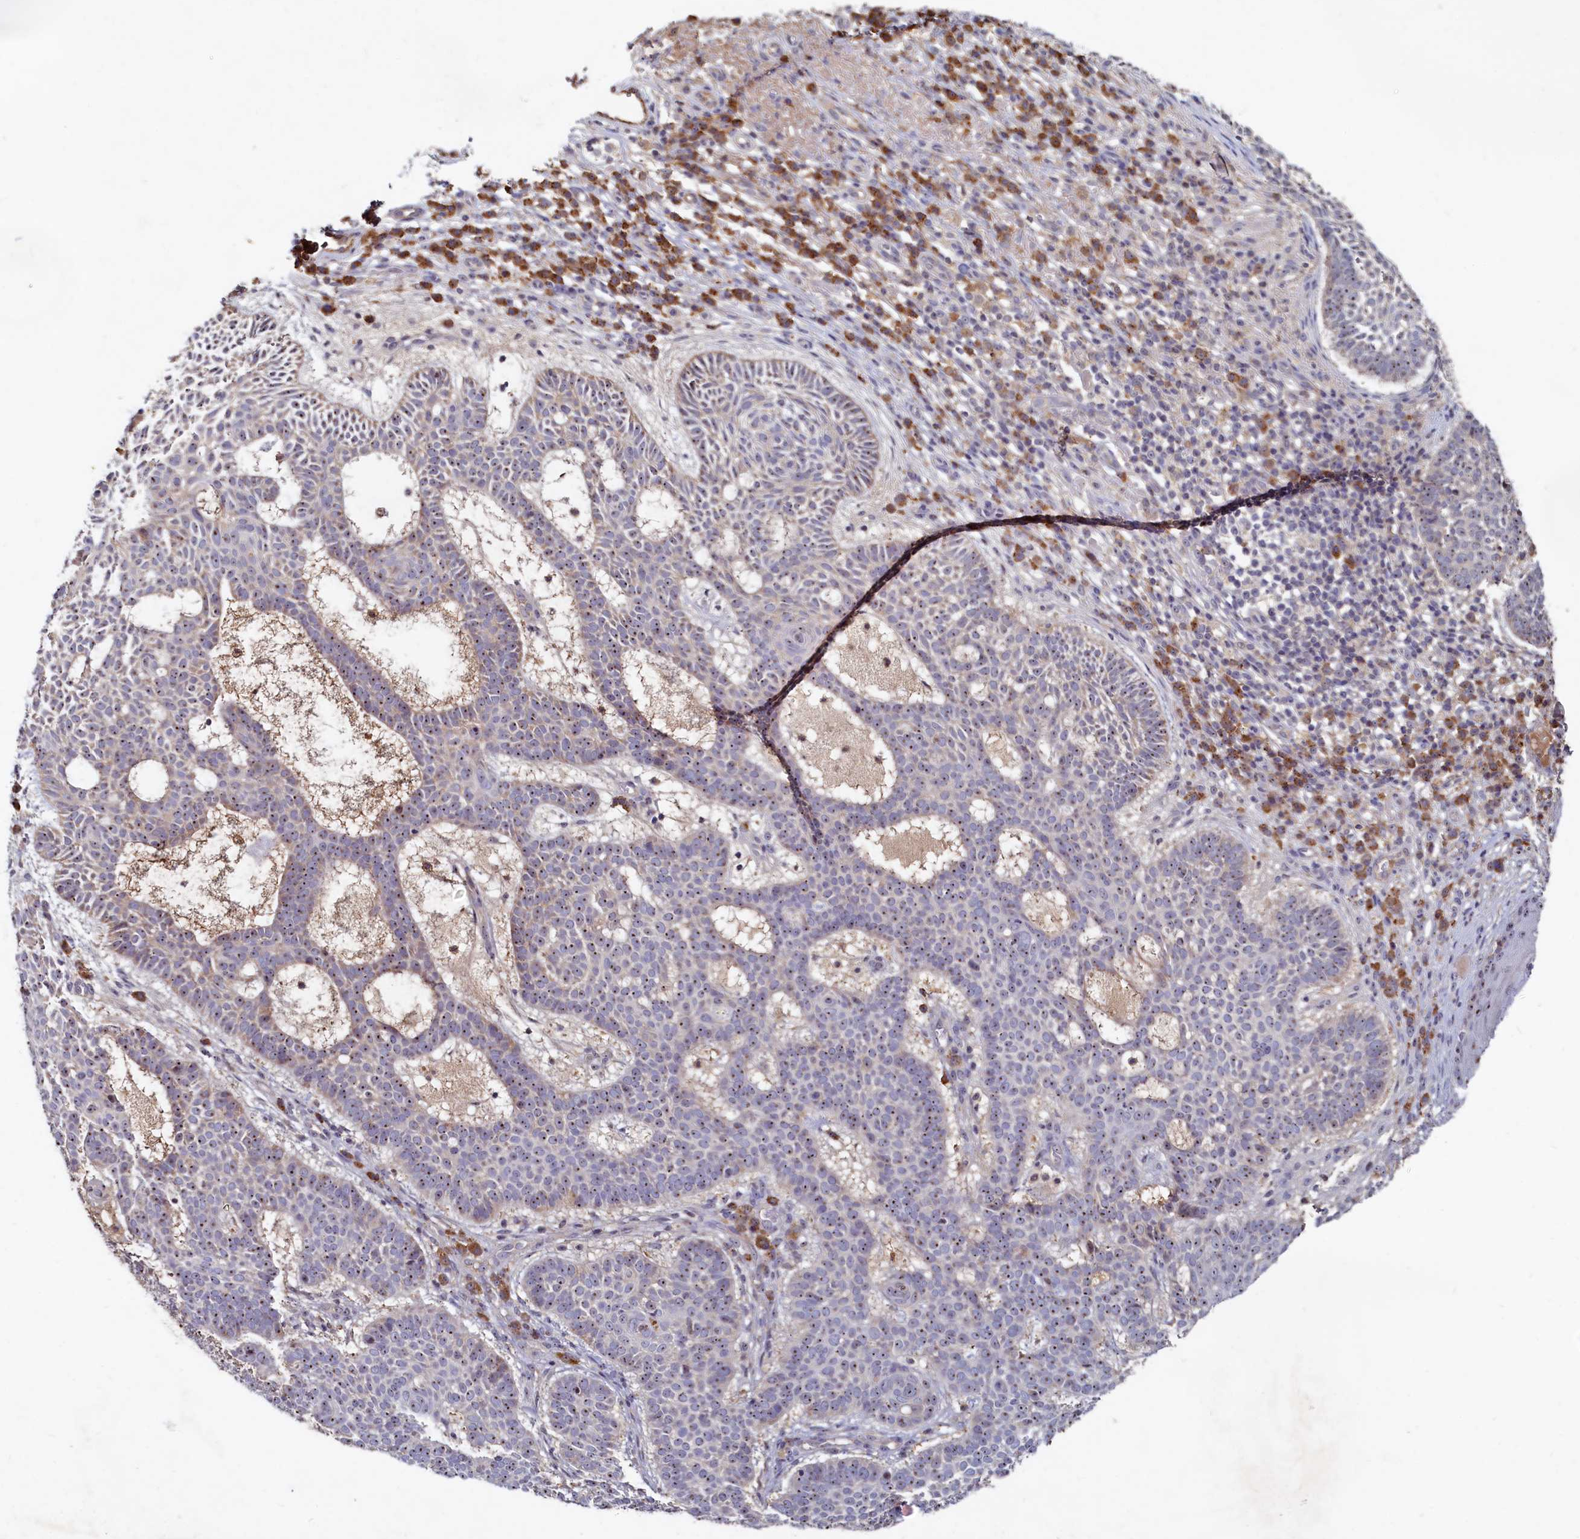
{"staining": {"intensity": "moderate", "quantity": "25%-75%", "location": "nuclear"}, "tissue": "skin cancer", "cell_type": "Tumor cells", "image_type": "cancer", "snomed": [{"axis": "morphology", "description": "Basal cell carcinoma"}, {"axis": "topography", "description": "Skin"}], "caption": "Protein staining of skin cancer tissue demonstrates moderate nuclear positivity in approximately 25%-75% of tumor cells.", "gene": "RGS7BP", "patient": {"sex": "male", "age": 85}}